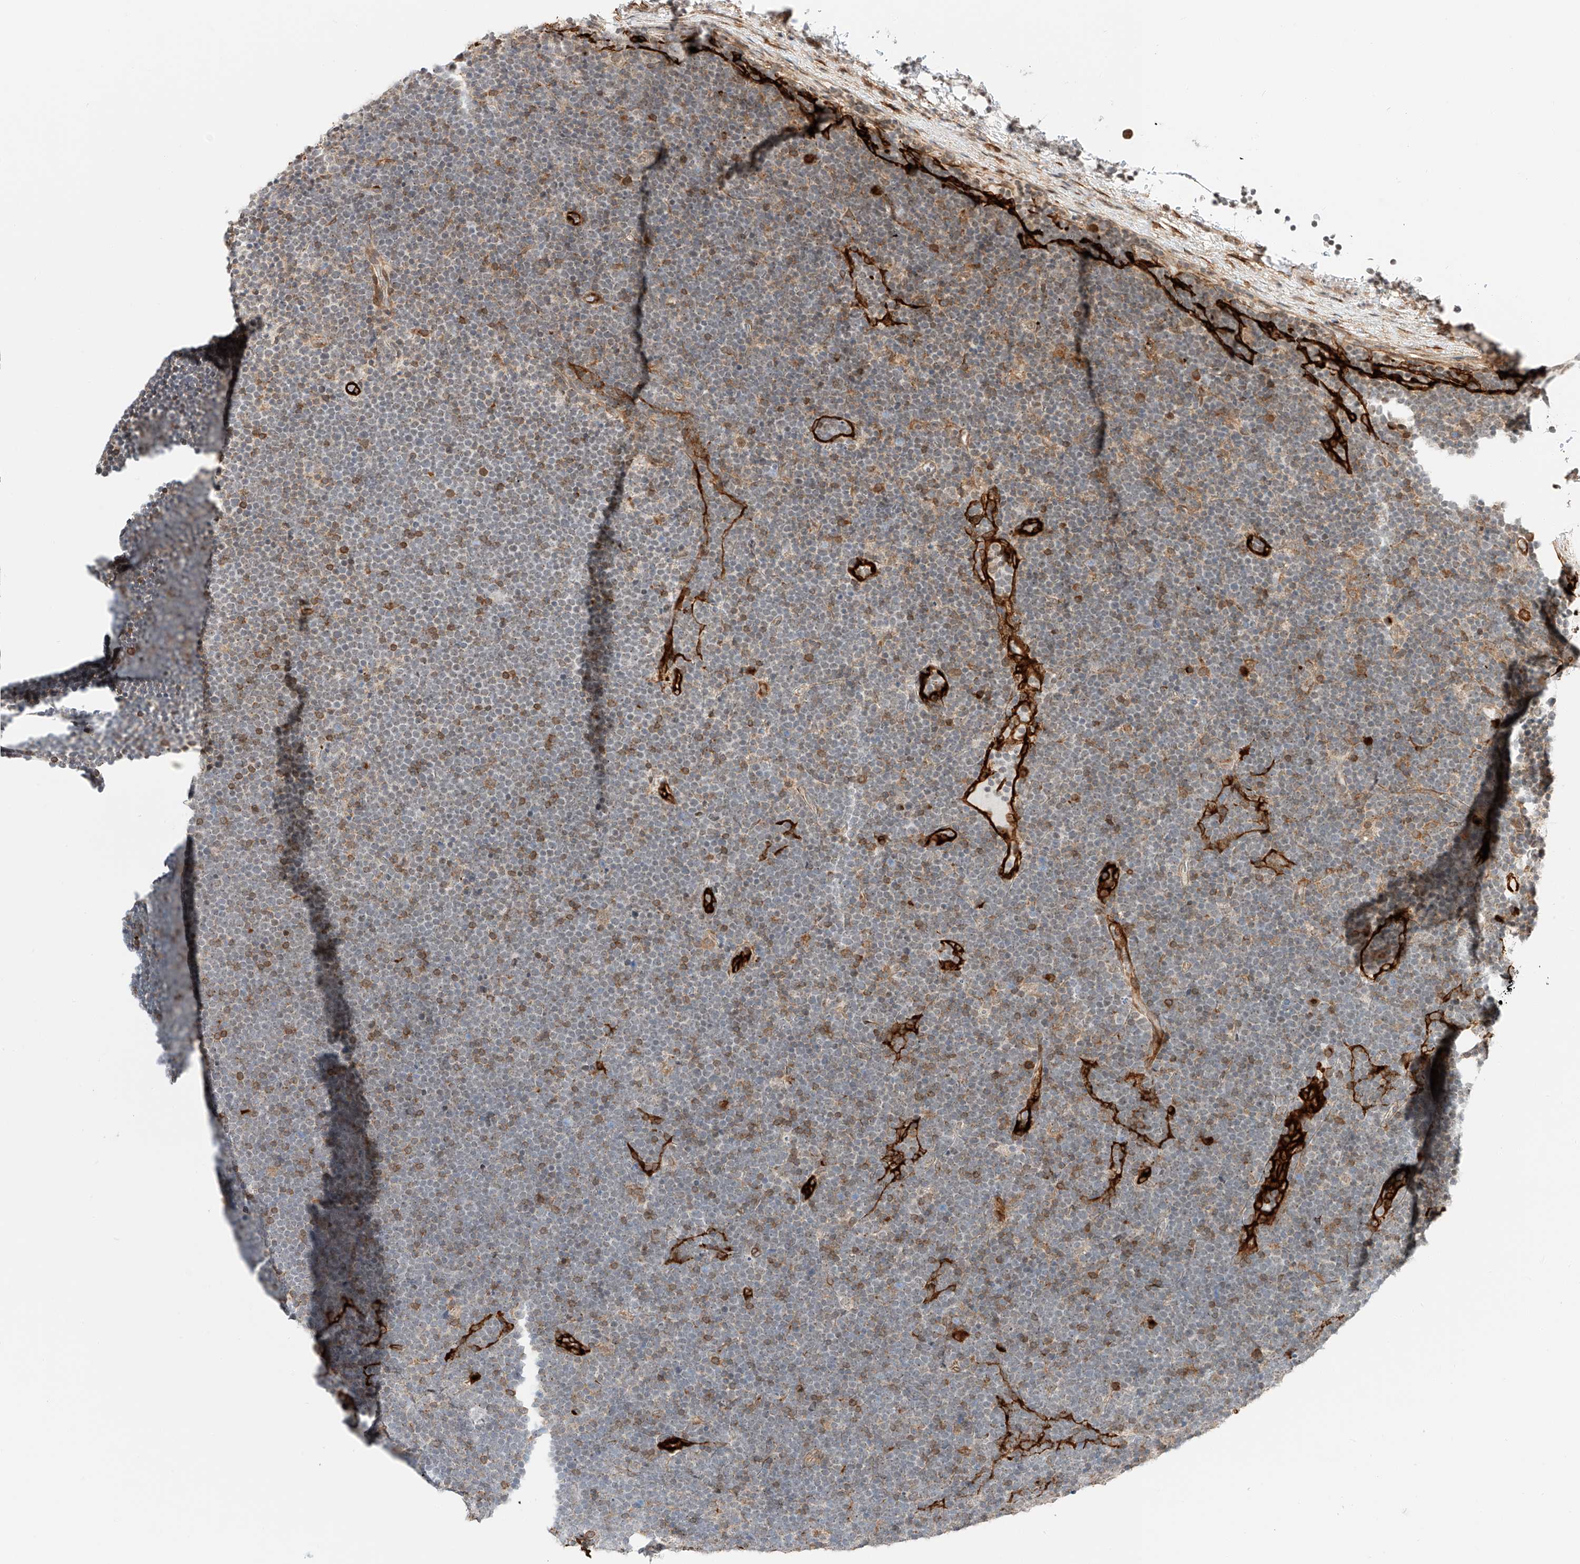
{"staining": {"intensity": "negative", "quantity": "none", "location": "none"}, "tissue": "lymphoma", "cell_type": "Tumor cells", "image_type": "cancer", "snomed": [{"axis": "morphology", "description": "Malignant lymphoma, non-Hodgkin's type, High grade"}, {"axis": "topography", "description": "Lymph node"}], "caption": "This histopathology image is of lymphoma stained with immunohistochemistry (IHC) to label a protein in brown with the nuclei are counter-stained blue. There is no expression in tumor cells.", "gene": "CARMIL1", "patient": {"sex": "male", "age": 13}}